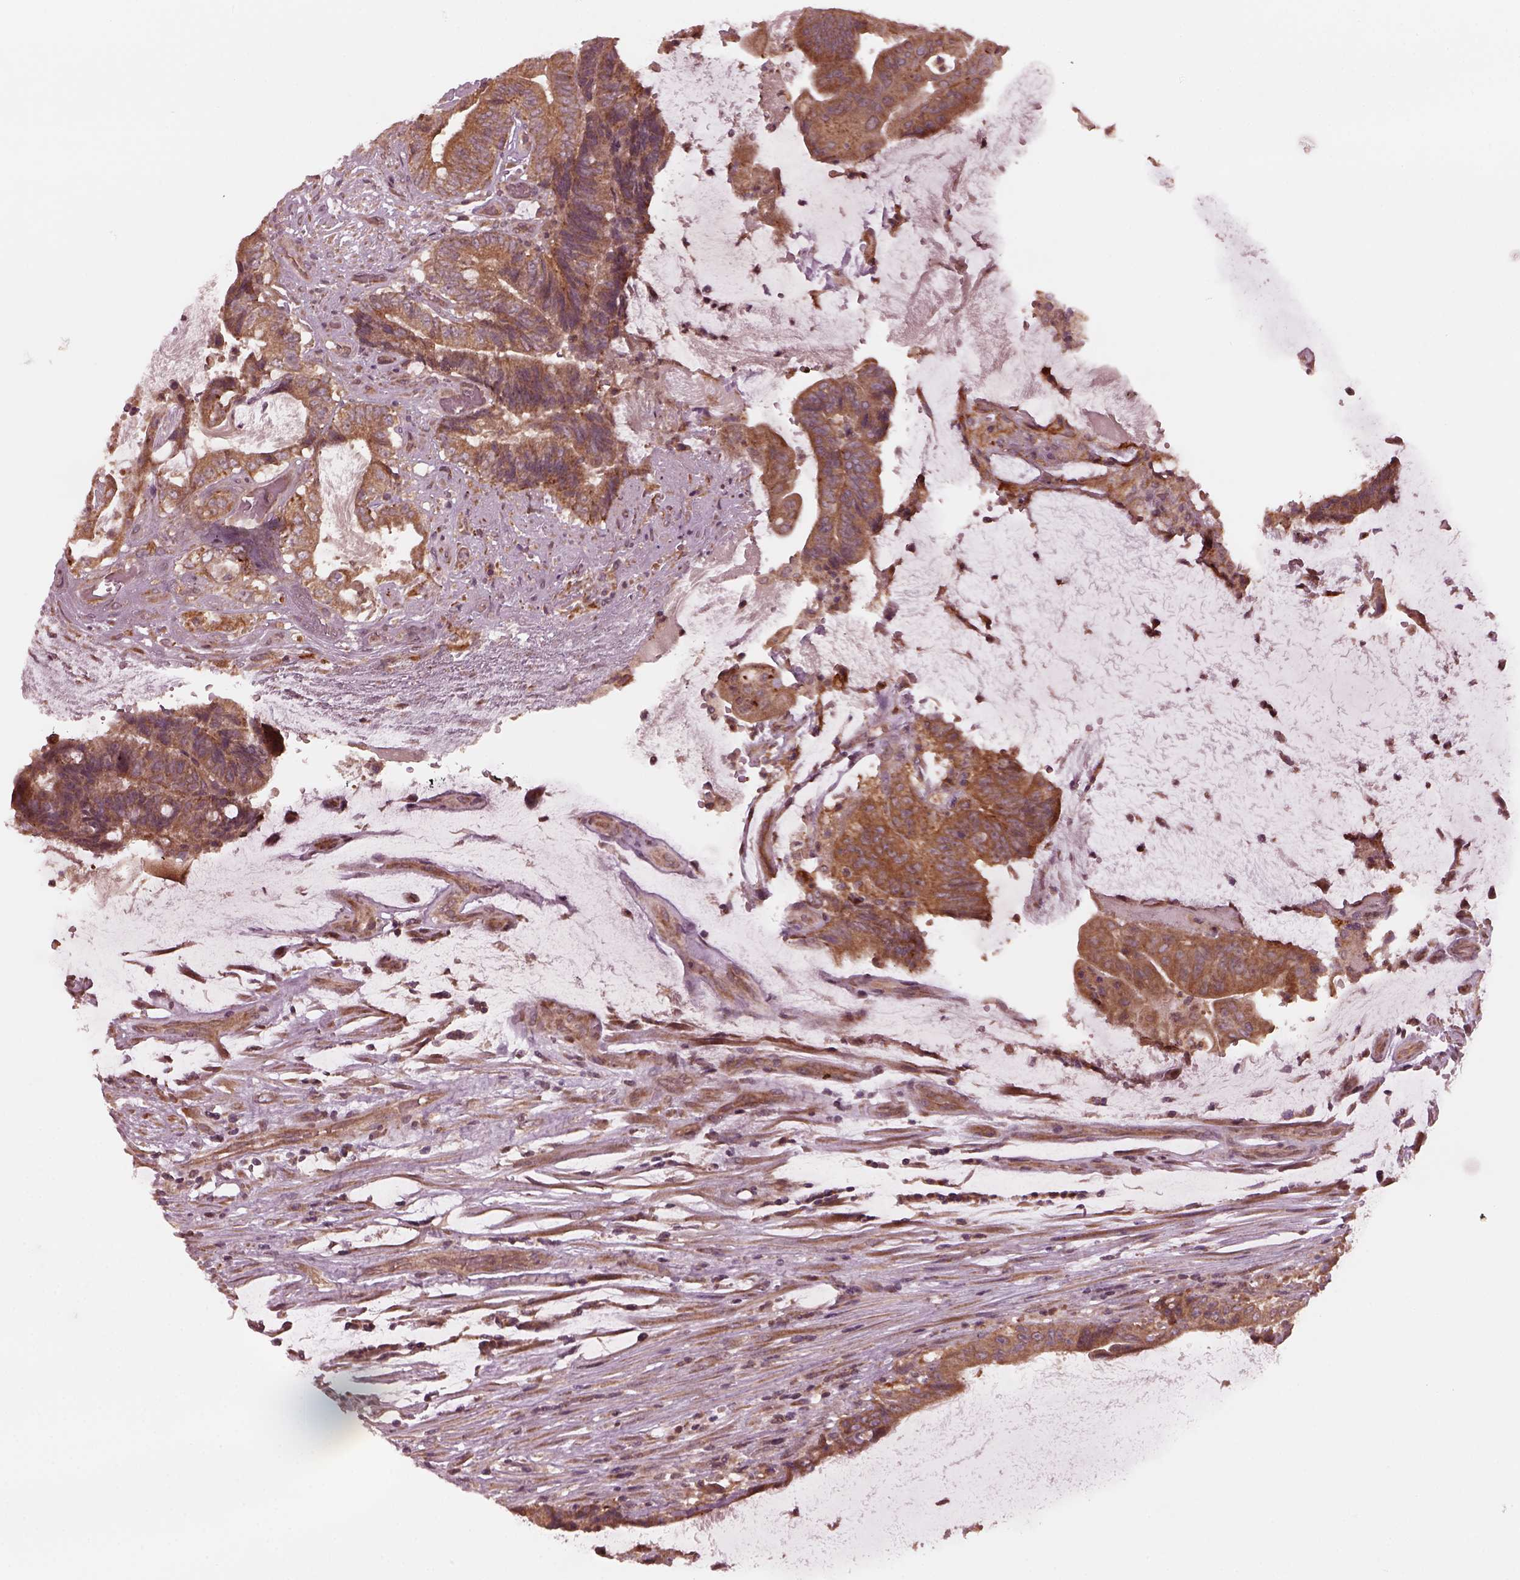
{"staining": {"intensity": "moderate", "quantity": ">75%", "location": "cytoplasmic/membranous"}, "tissue": "colorectal cancer", "cell_type": "Tumor cells", "image_type": "cancer", "snomed": [{"axis": "morphology", "description": "Adenocarcinoma, NOS"}, {"axis": "topography", "description": "Colon"}], "caption": "An immunohistochemistry (IHC) photomicrograph of tumor tissue is shown. Protein staining in brown shows moderate cytoplasmic/membranous positivity in colorectal cancer (adenocarcinoma) within tumor cells.", "gene": "FAF2", "patient": {"sex": "female", "age": 43}}